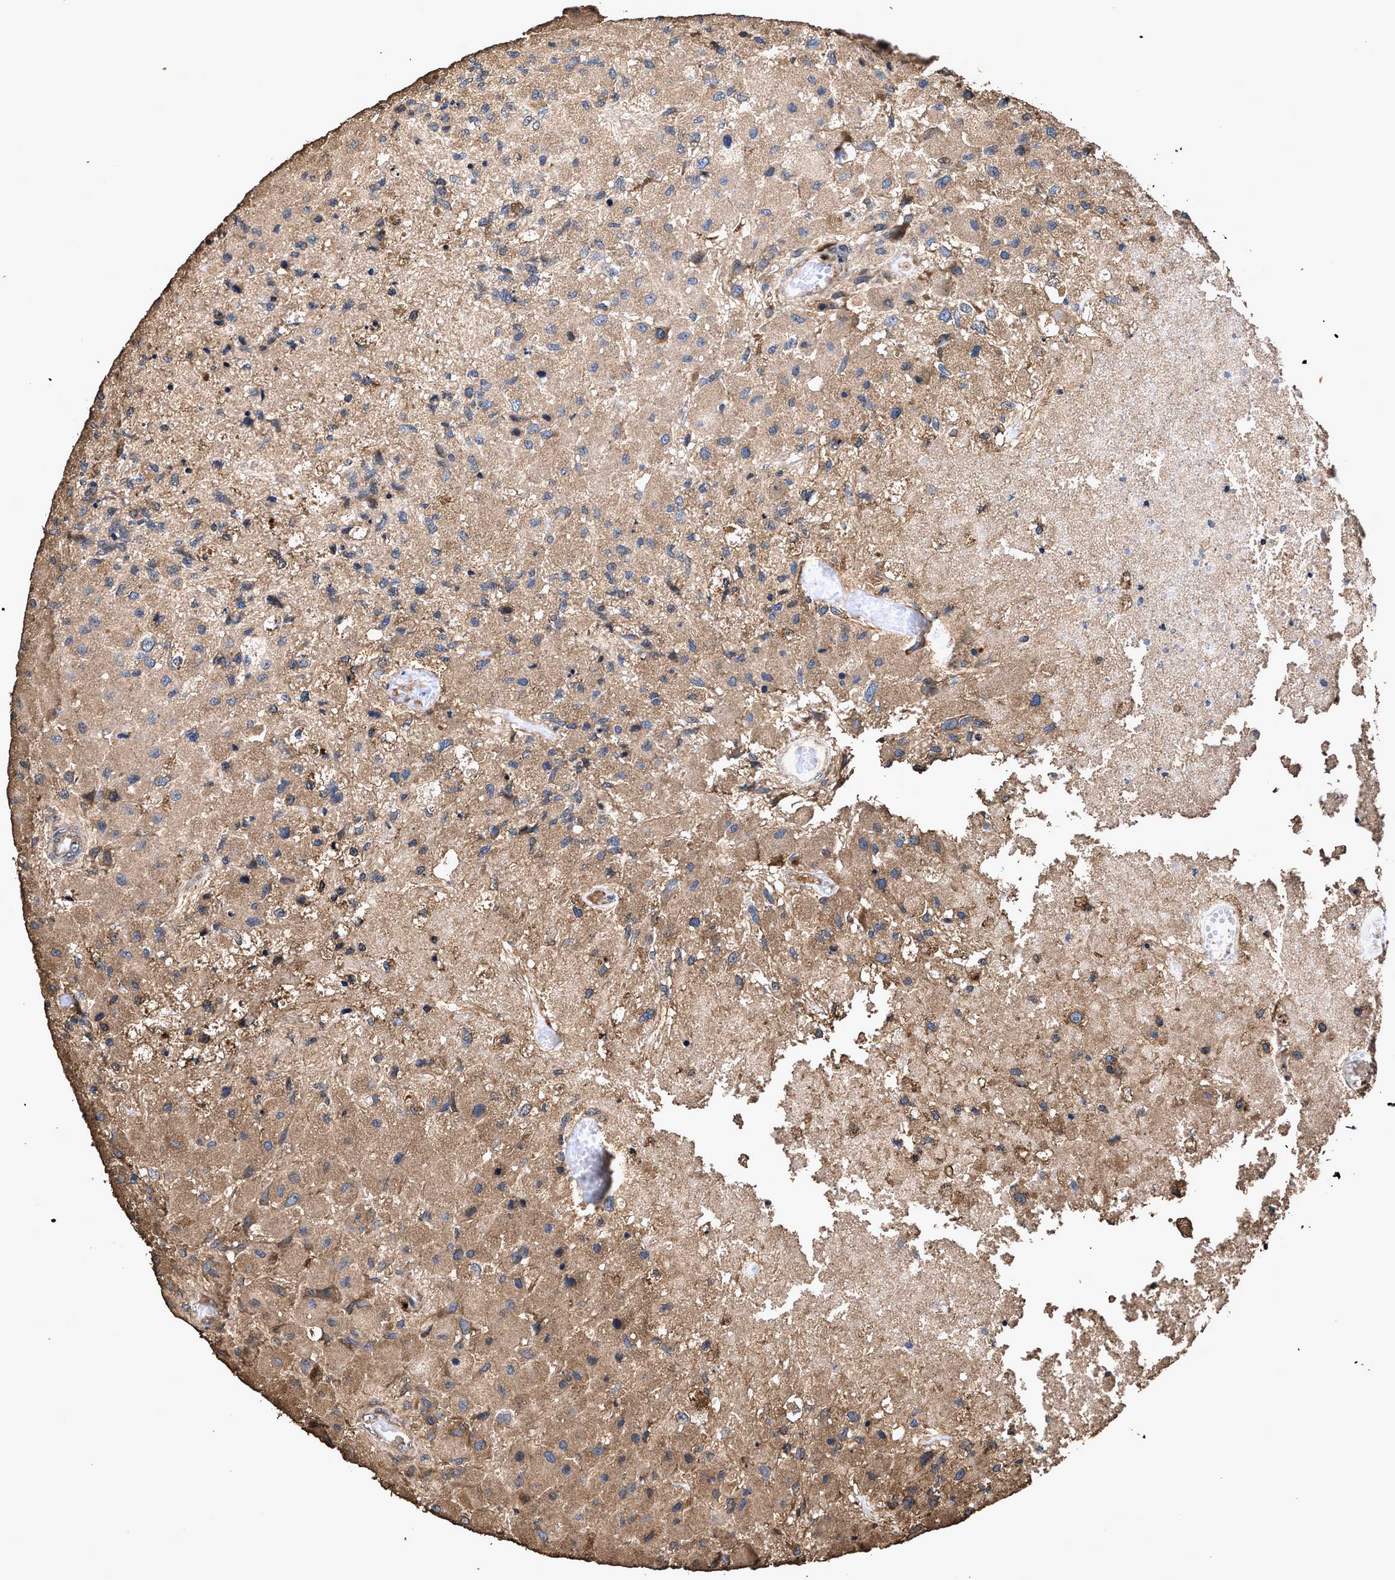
{"staining": {"intensity": "moderate", "quantity": ">75%", "location": "cytoplasmic/membranous"}, "tissue": "glioma", "cell_type": "Tumor cells", "image_type": "cancer", "snomed": [{"axis": "morphology", "description": "Normal tissue, NOS"}, {"axis": "morphology", "description": "Glioma, malignant, High grade"}, {"axis": "topography", "description": "Cerebral cortex"}], "caption": "This histopathology image demonstrates immunohistochemistry (IHC) staining of human glioma, with medium moderate cytoplasmic/membranous staining in approximately >75% of tumor cells.", "gene": "ZMYND19", "patient": {"sex": "male", "age": 77}}